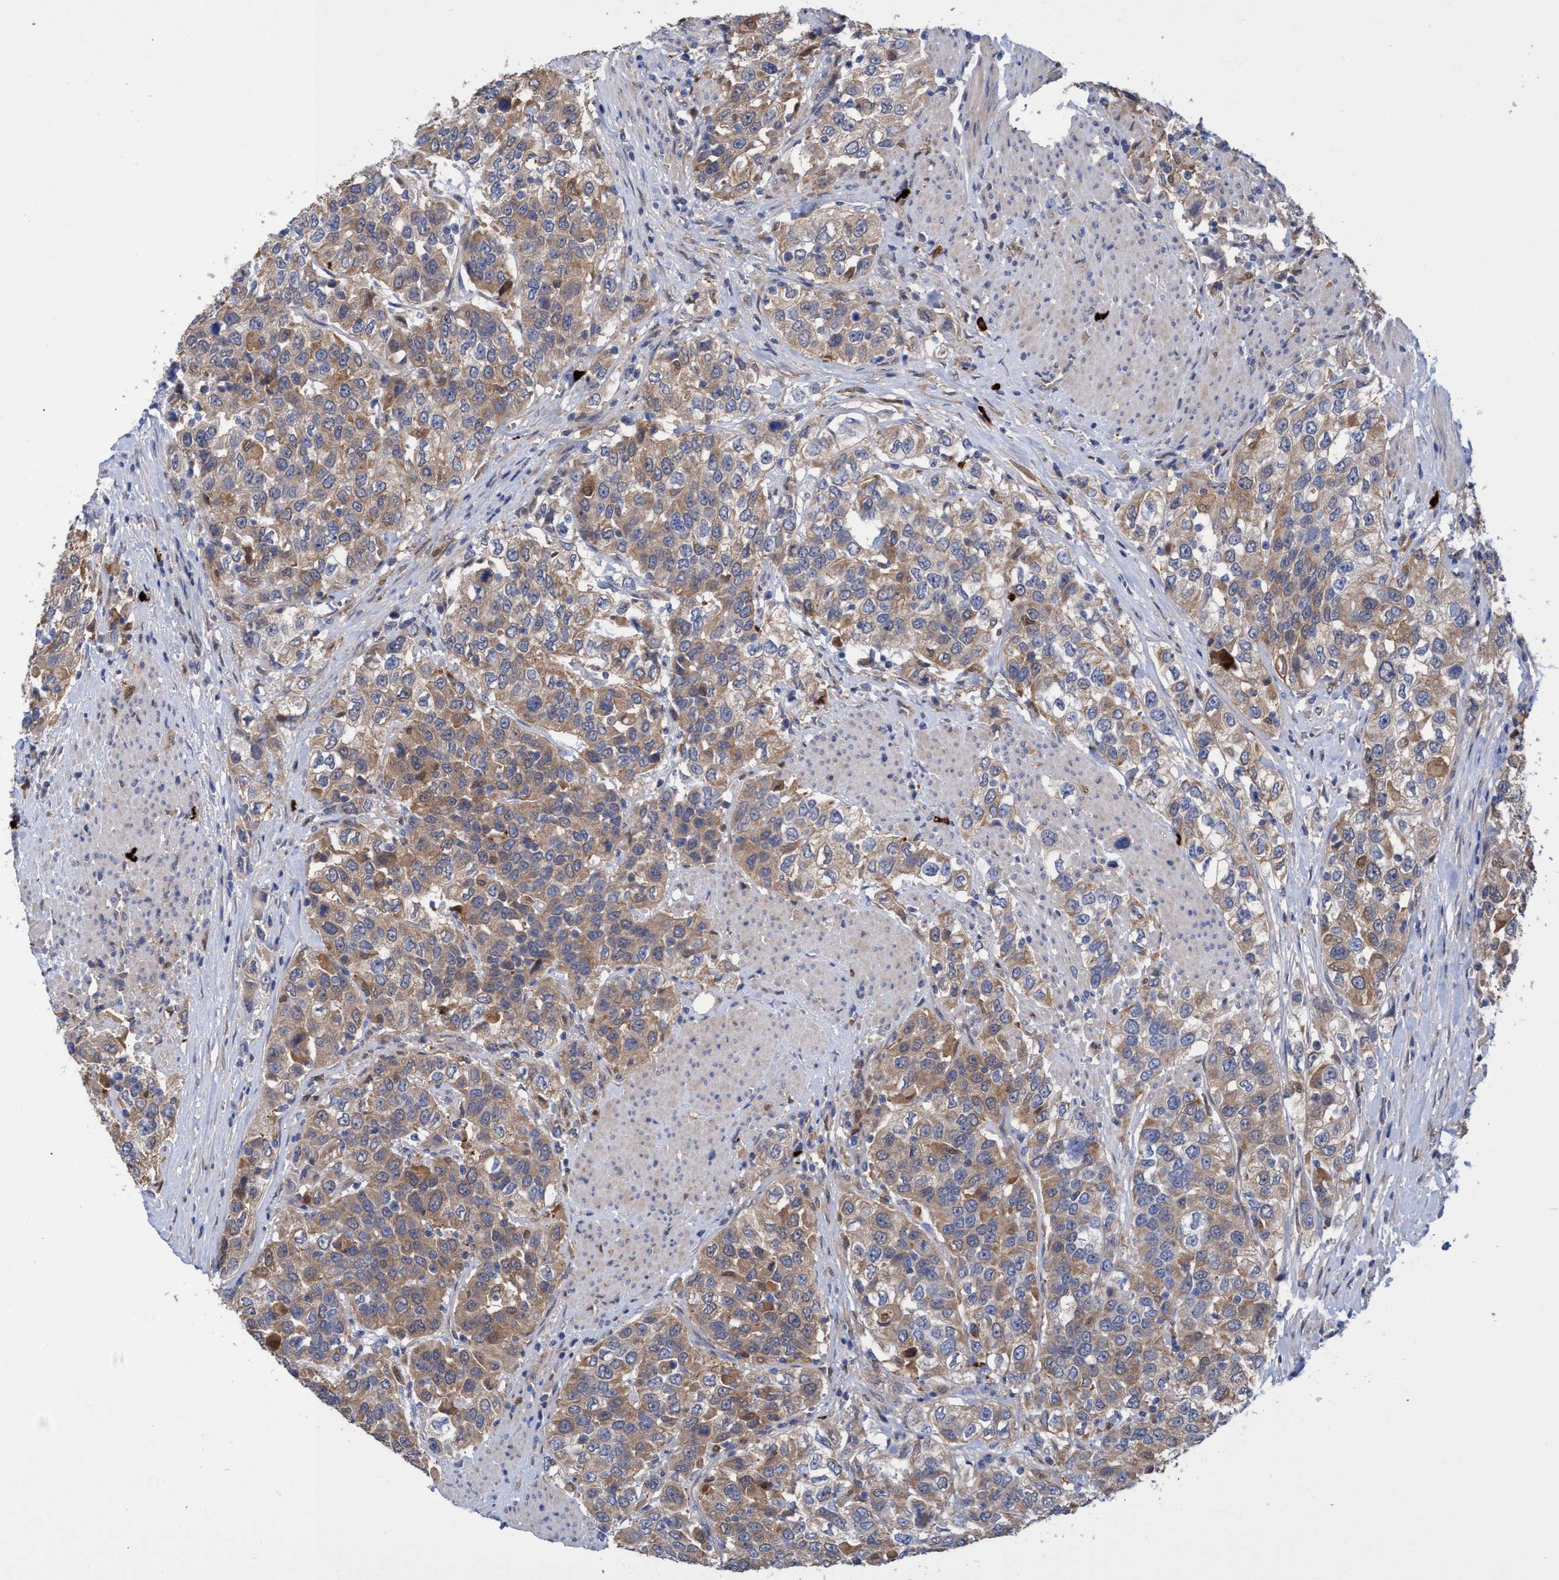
{"staining": {"intensity": "moderate", "quantity": ">75%", "location": "cytoplasmic/membranous"}, "tissue": "urothelial cancer", "cell_type": "Tumor cells", "image_type": "cancer", "snomed": [{"axis": "morphology", "description": "Urothelial carcinoma, High grade"}, {"axis": "topography", "description": "Urinary bladder"}], "caption": "Immunohistochemical staining of human high-grade urothelial carcinoma displays medium levels of moderate cytoplasmic/membranous protein positivity in approximately >75% of tumor cells.", "gene": "PNPO", "patient": {"sex": "female", "age": 80}}